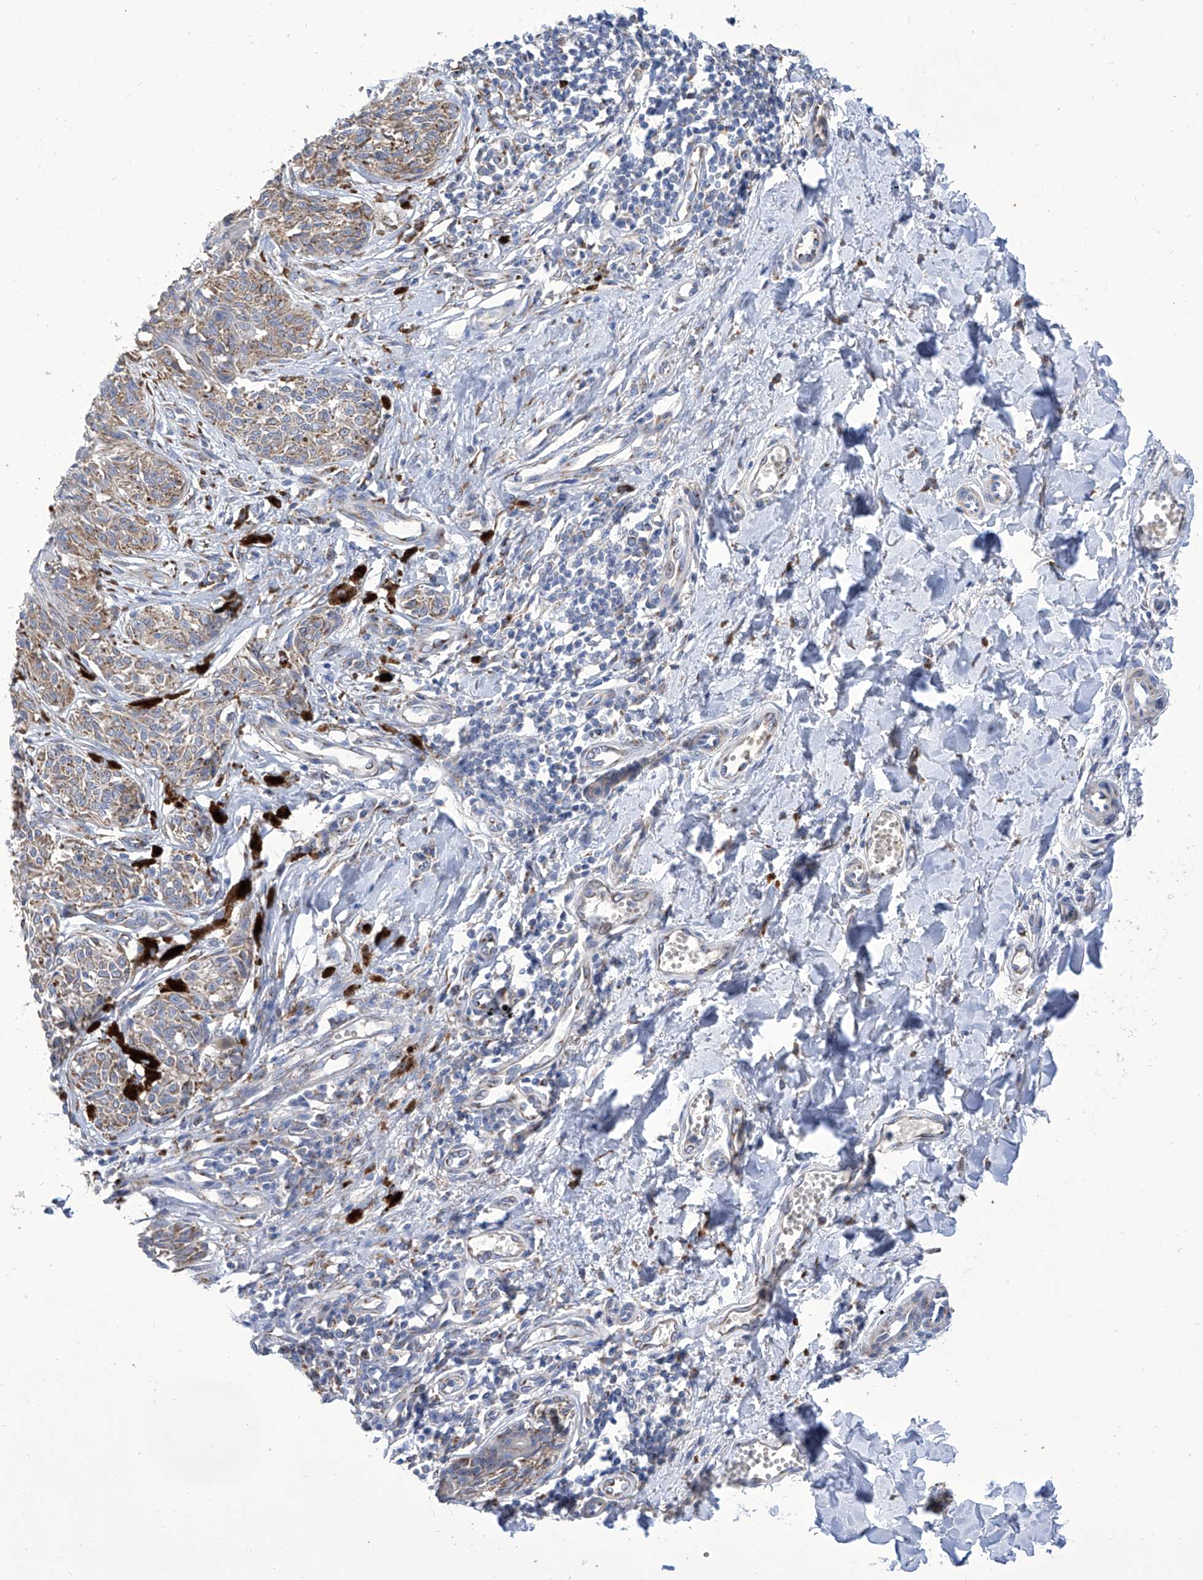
{"staining": {"intensity": "weak", "quantity": ">75%", "location": "cytoplasmic/membranous"}, "tissue": "melanoma", "cell_type": "Tumor cells", "image_type": "cancer", "snomed": [{"axis": "morphology", "description": "Malignant melanoma, NOS"}, {"axis": "topography", "description": "Skin"}], "caption": "A histopathology image of human melanoma stained for a protein shows weak cytoplasmic/membranous brown staining in tumor cells.", "gene": "TJAP1", "patient": {"sex": "male", "age": 53}}